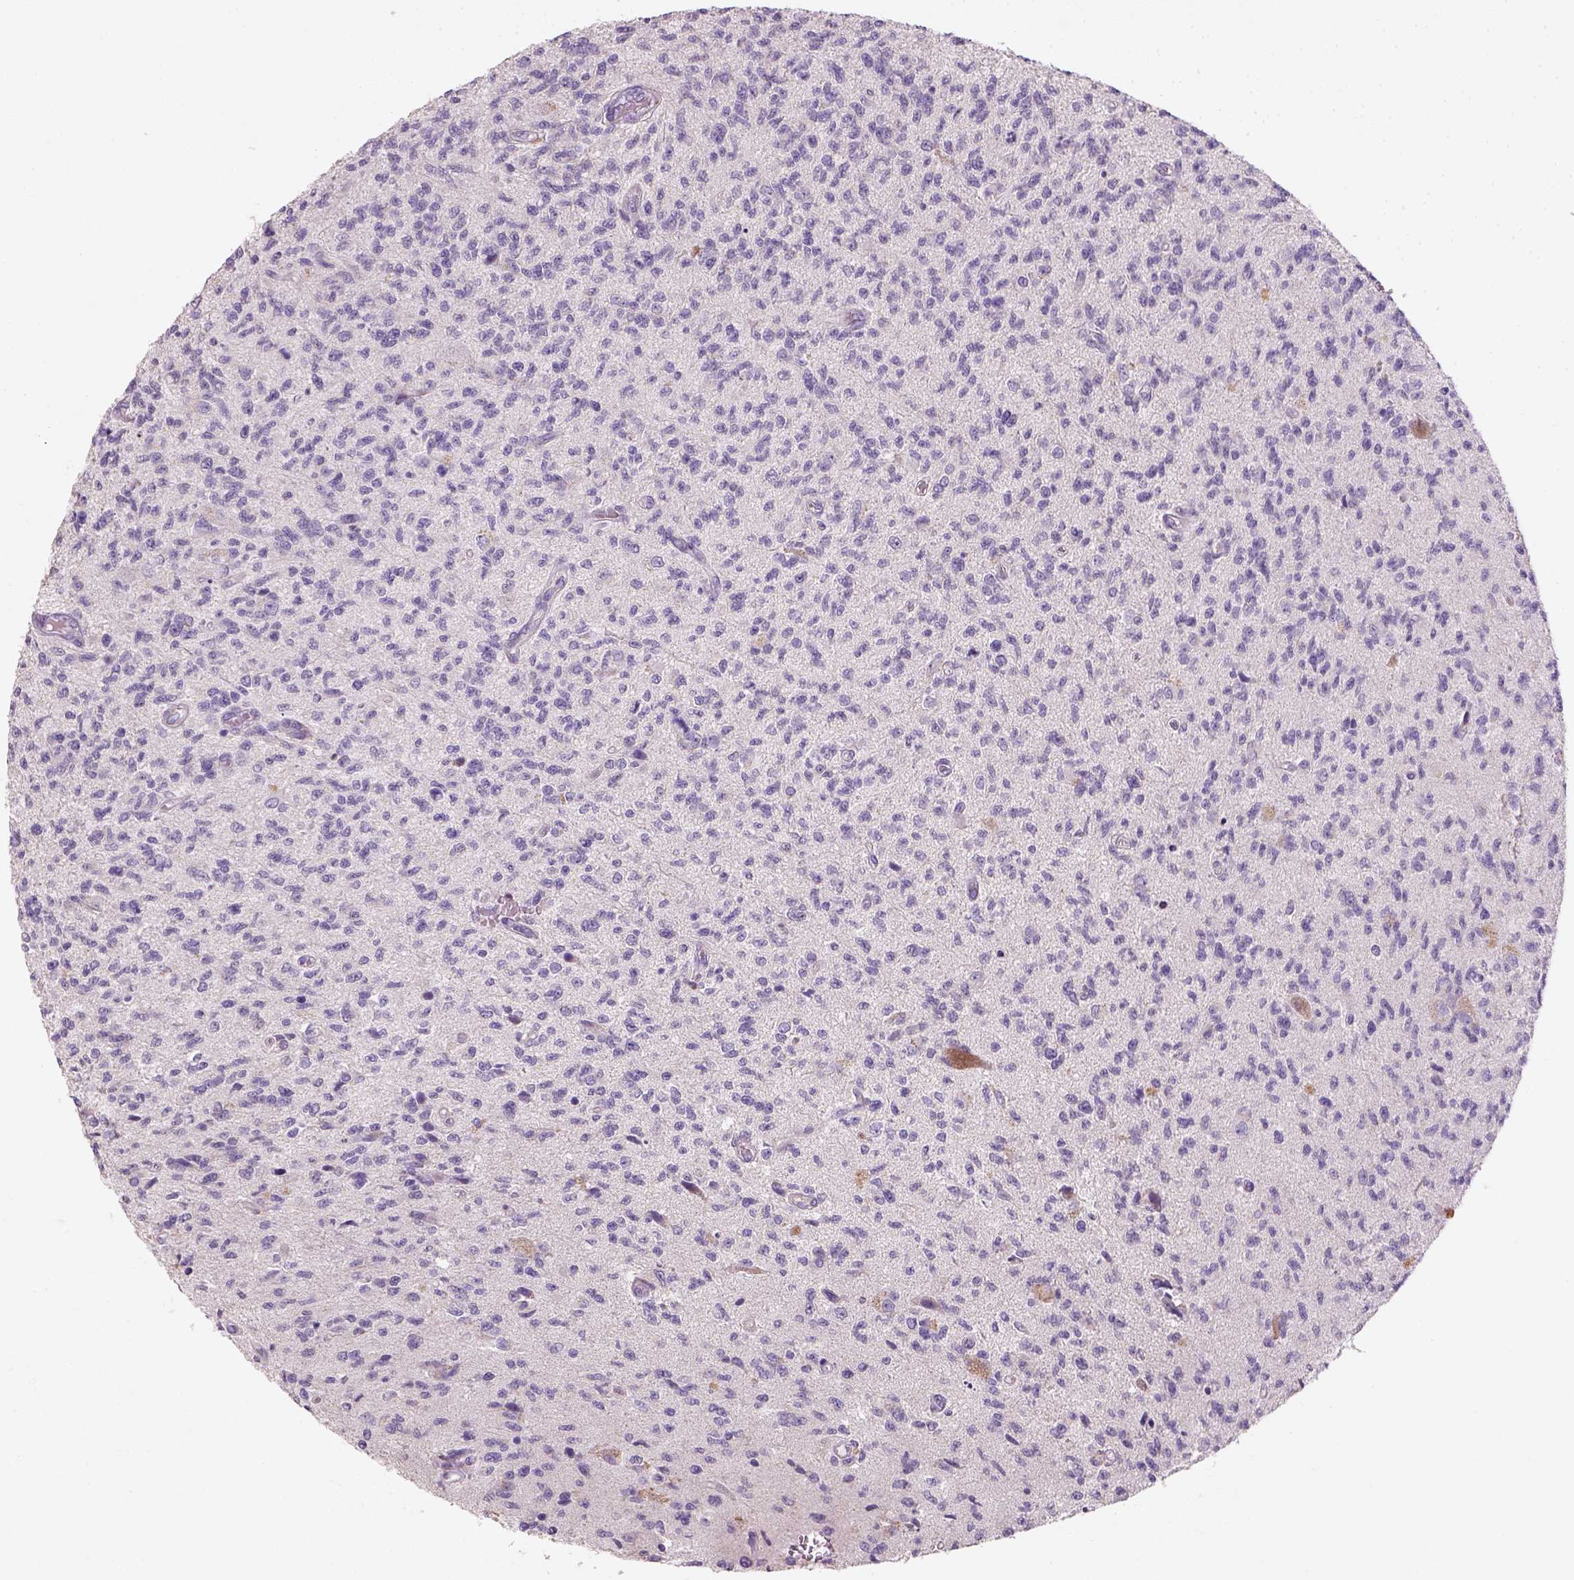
{"staining": {"intensity": "negative", "quantity": "none", "location": "none"}, "tissue": "glioma", "cell_type": "Tumor cells", "image_type": "cancer", "snomed": [{"axis": "morphology", "description": "Glioma, malignant, High grade"}, {"axis": "topography", "description": "Brain"}], "caption": "A photomicrograph of high-grade glioma (malignant) stained for a protein shows no brown staining in tumor cells.", "gene": "NUDT6", "patient": {"sex": "male", "age": 56}}